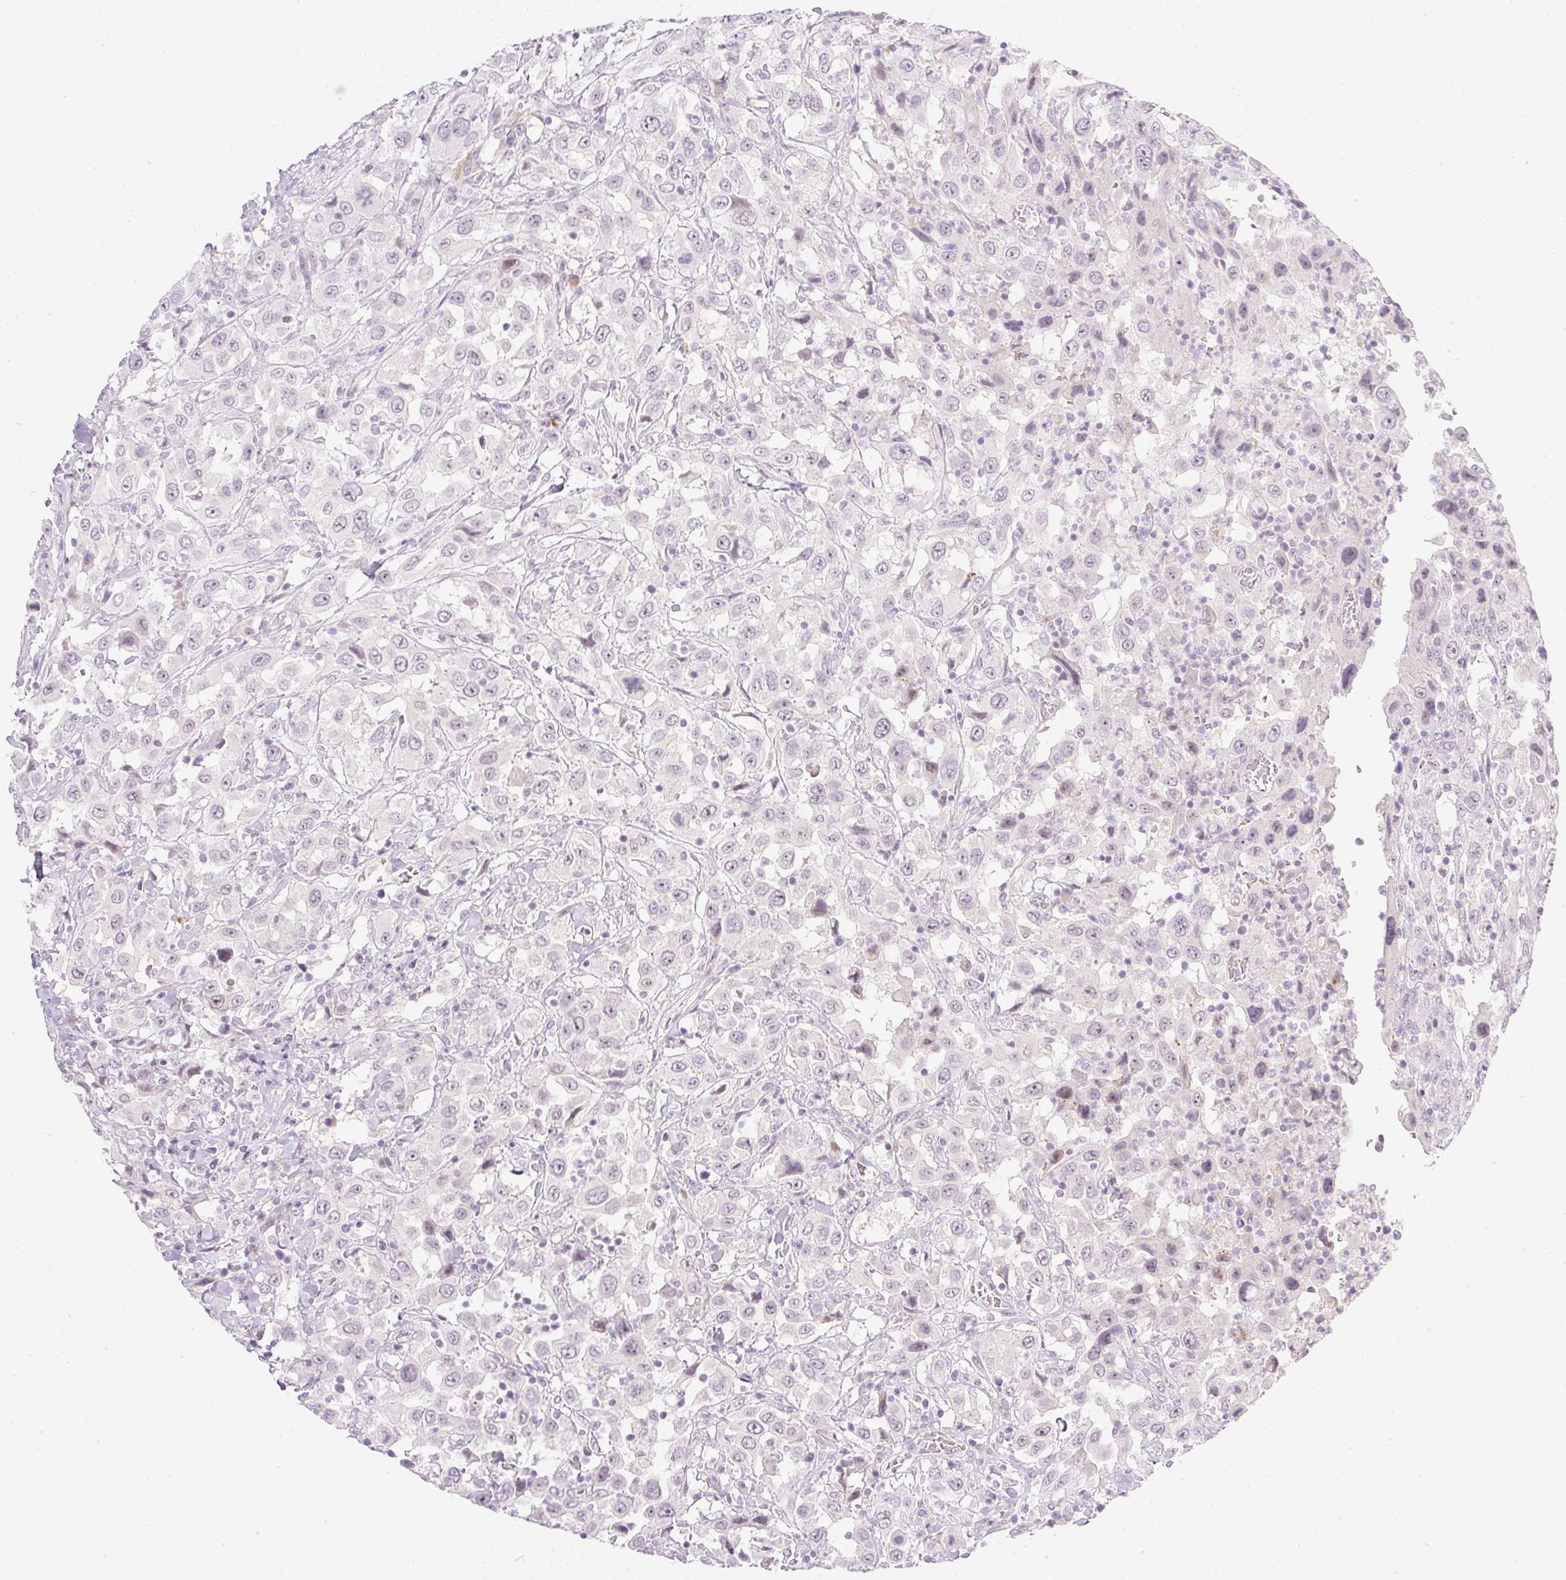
{"staining": {"intensity": "weak", "quantity": "<25%", "location": "nuclear"}, "tissue": "urothelial cancer", "cell_type": "Tumor cells", "image_type": "cancer", "snomed": [{"axis": "morphology", "description": "Urothelial carcinoma, High grade"}, {"axis": "topography", "description": "Urinary bladder"}], "caption": "High-grade urothelial carcinoma stained for a protein using immunohistochemistry shows no expression tumor cells.", "gene": "AAR2", "patient": {"sex": "male", "age": 61}}